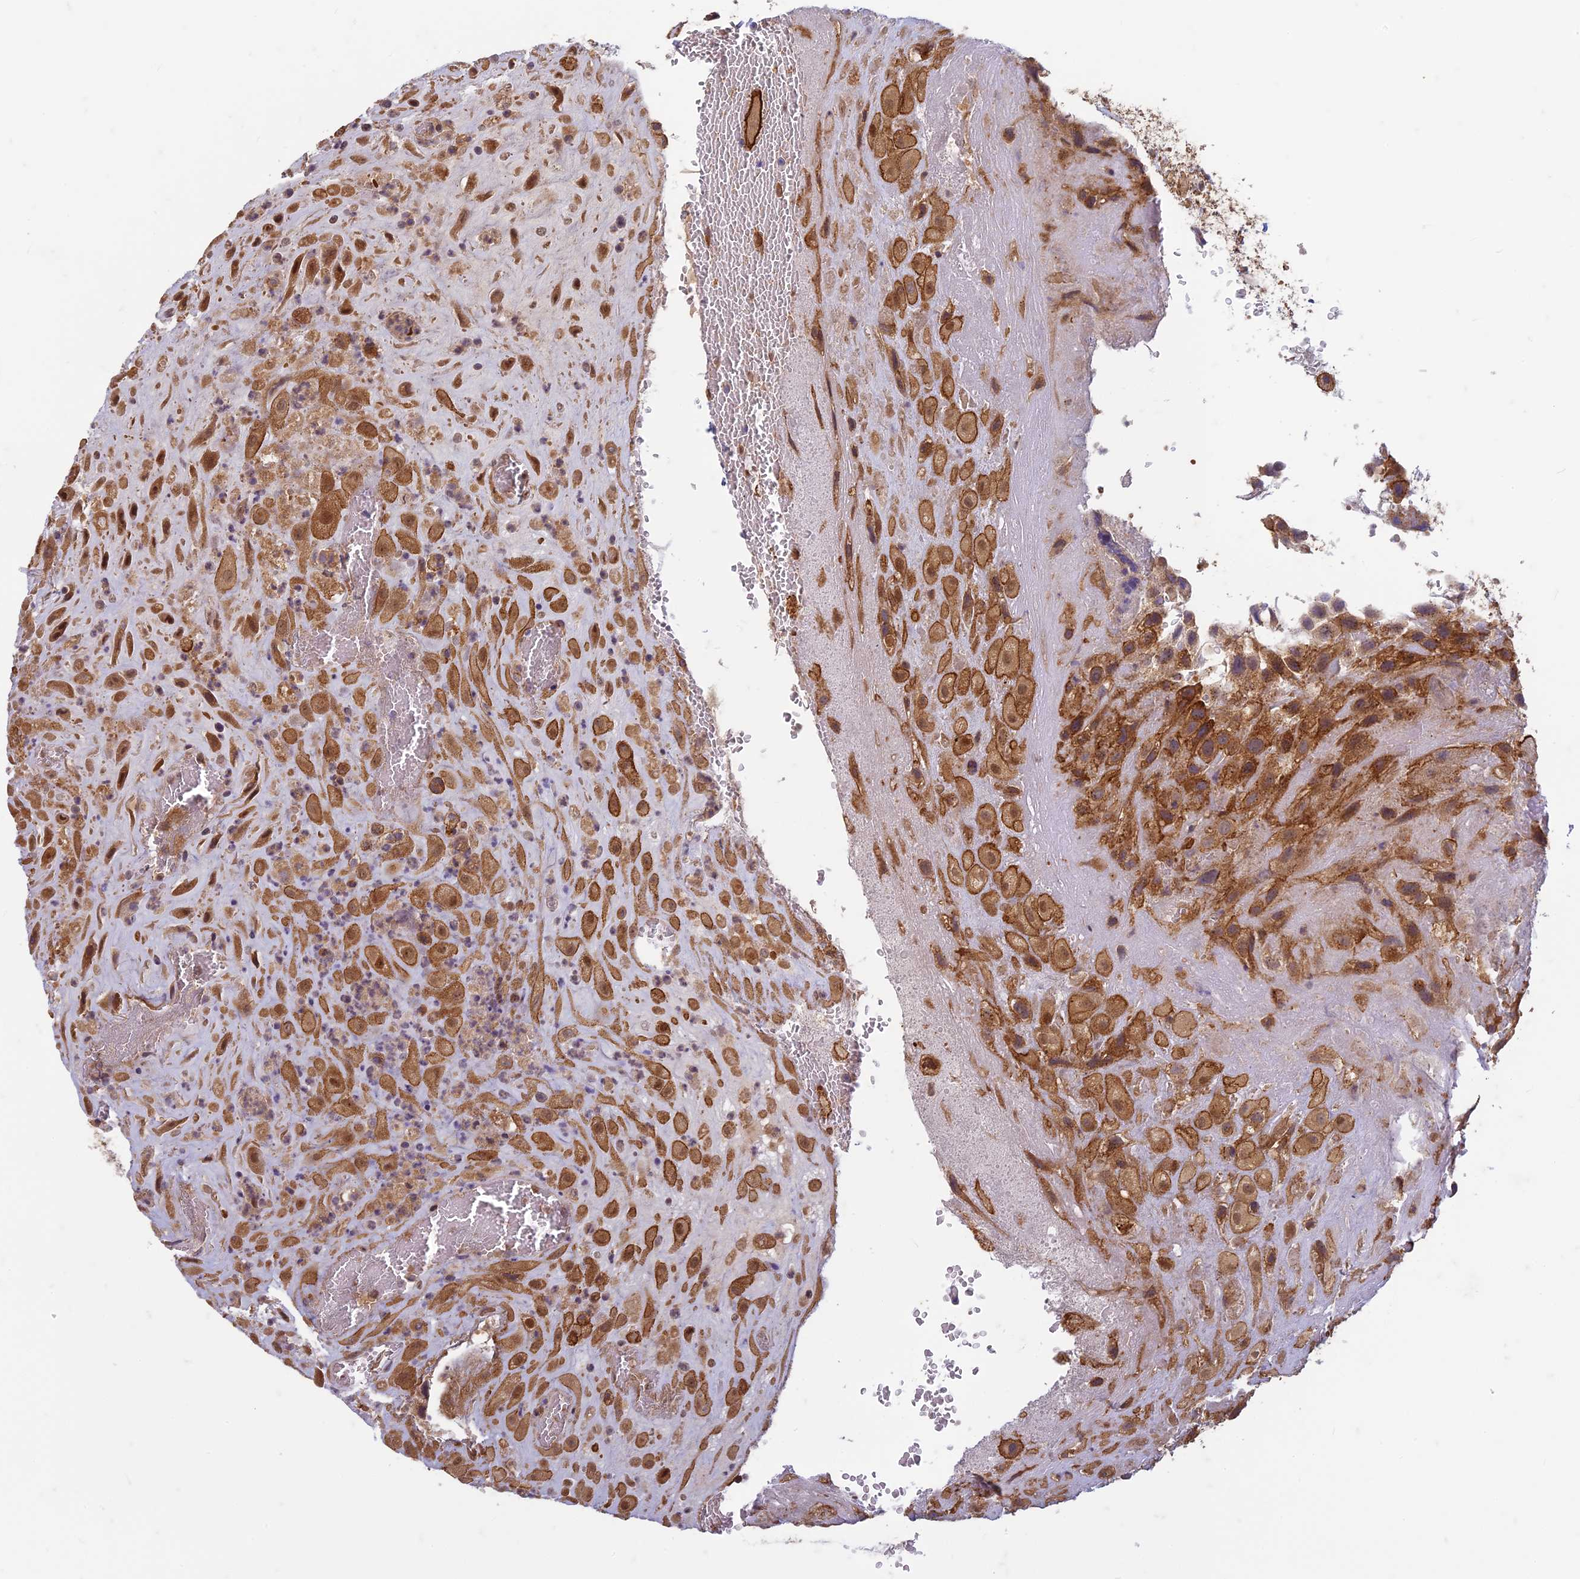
{"staining": {"intensity": "moderate", "quantity": ">75%", "location": "cytoplasmic/membranous,nuclear"}, "tissue": "placenta", "cell_type": "Decidual cells", "image_type": "normal", "snomed": [{"axis": "morphology", "description": "Normal tissue, NOS"}, {"axis": "topography", "description": "Placenta"}], "caption": "Immunohistochemistry staining of normal placenta, which reveals medium levels of moderate cytoplasmic/membranous,nuclear staining in about >75% of decidual cells indicating moderate cytoplasmic/membranous,nuclear protein positivity. The staining was performed using DAB (brown) for protein detection and nuclei were counterstained in hematoxylin (blue).", "gene": "TCF25", "patient": {"sex": "female", "age": 35}}